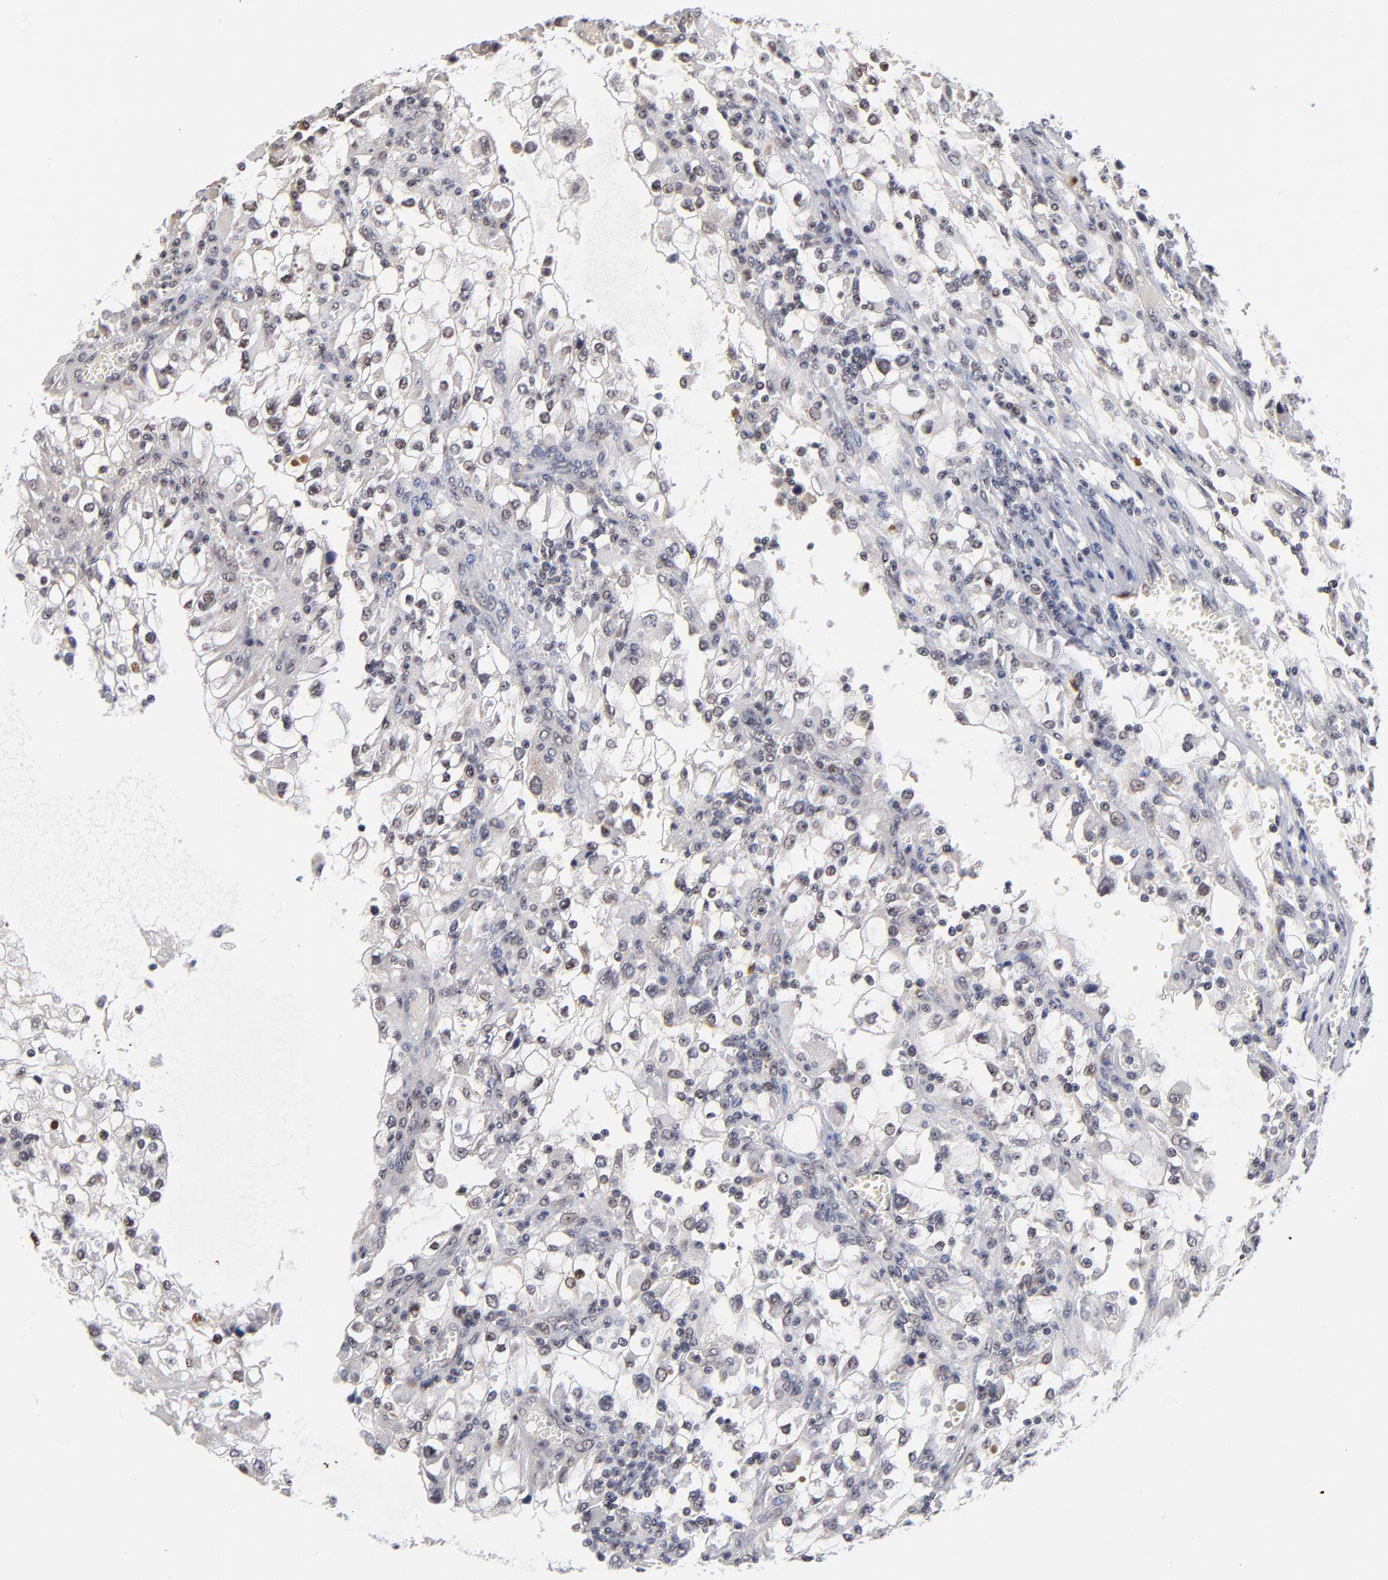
{"staining": {"intensity": "moderate", "quantity": "25%-75%", "location": "nuclear"}, "tissue": "renal cancer", "cell_type": "Tumor cells", "image_type": "cancer", "snomed": [{"axis": "morphology", "description": "Adenocarcinoma, NOS"}, {"axis": "topography", "description": "Kidney"}], "caption": "Adenocarcinoma (renal) stained with a protein marker exhibits moderate staining in tumor cells.", "gene": "ZNF419", "patient": {"sex": "female", "age": 52}}